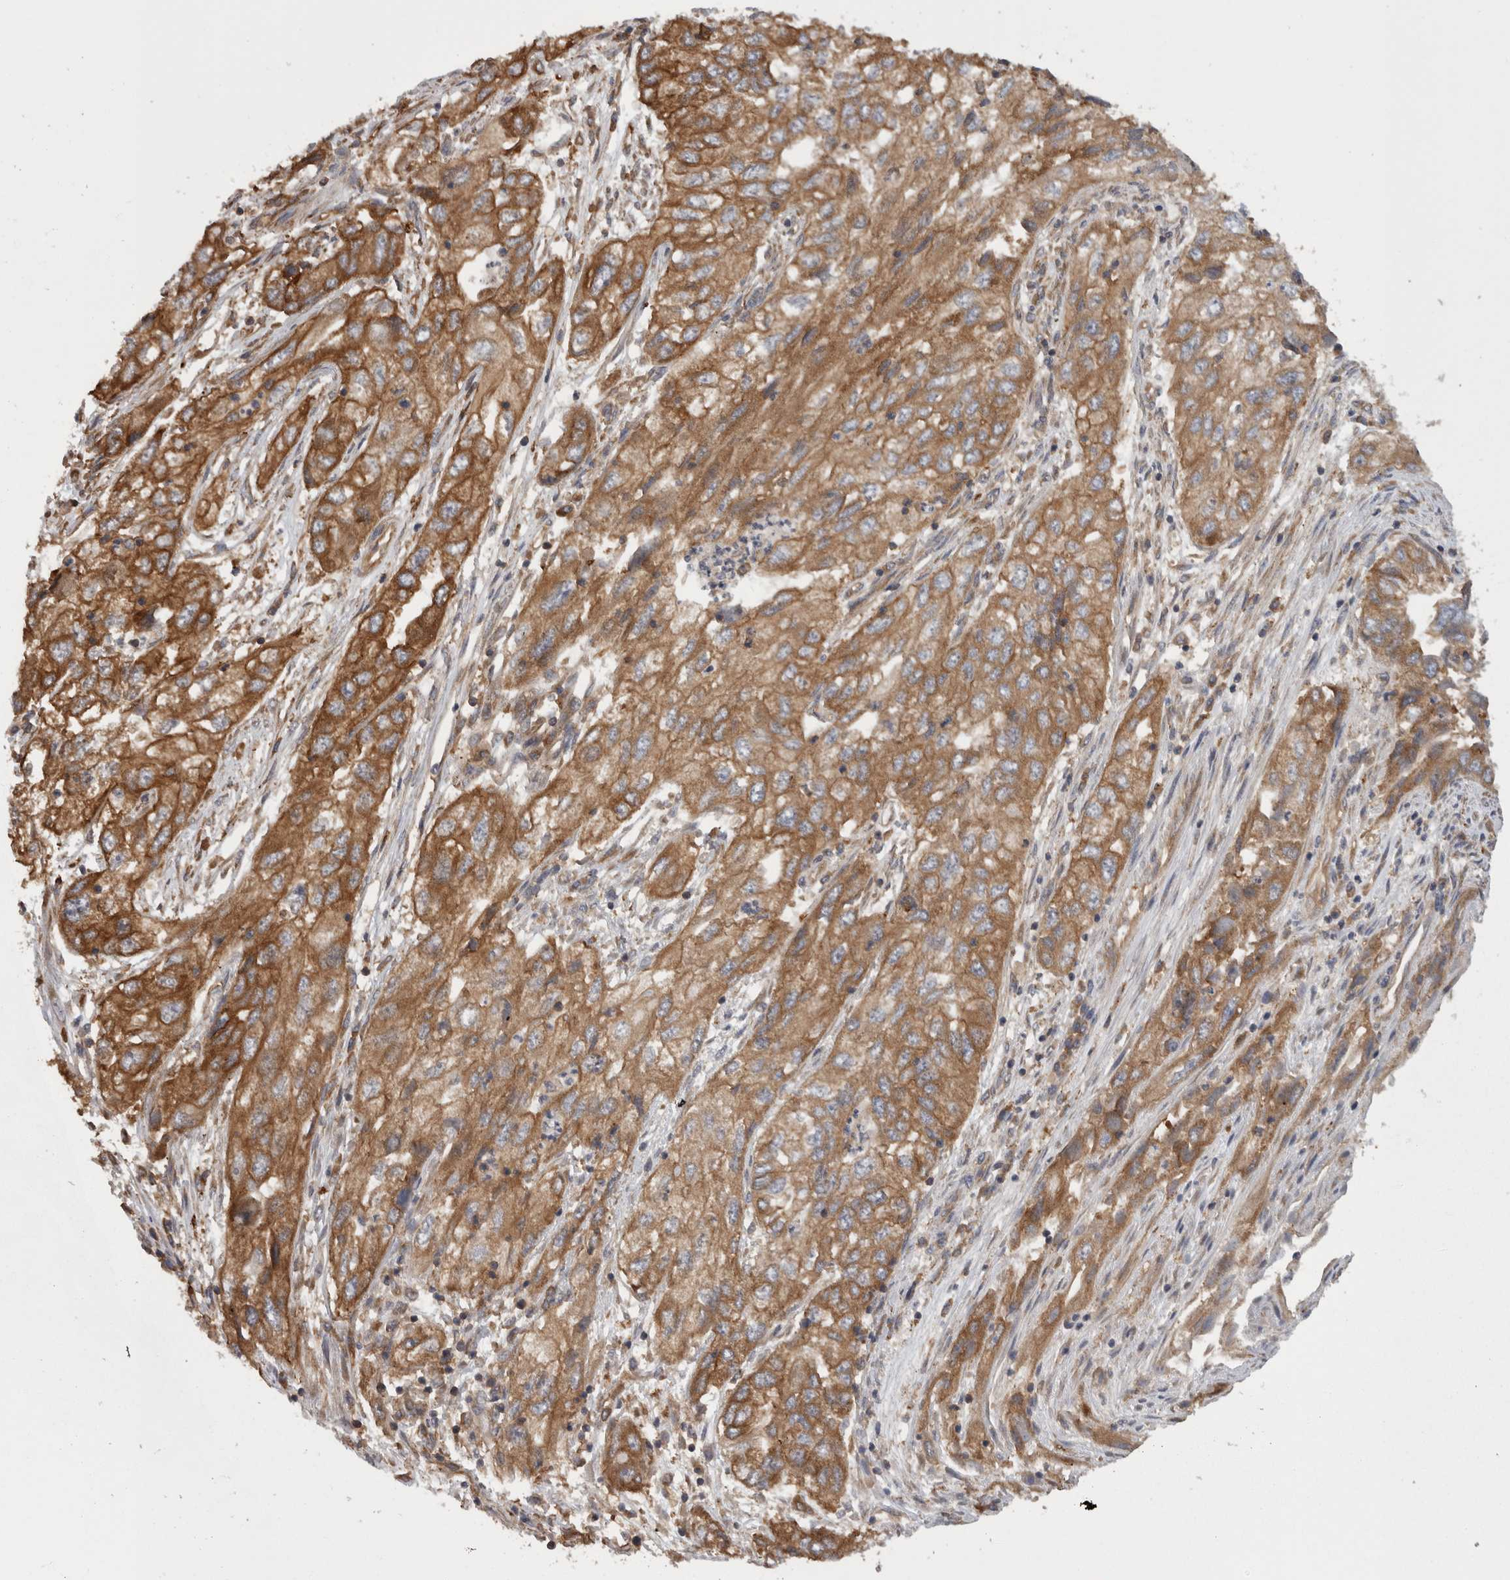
{"staining": {"intensity": "moderate", "quantity": ">75%", "location": "cytoplasmic/membranous"}, "tissue": "endometrial cancer", "cell_type": "Tumor cells", "image_type": "cancer", "snomed": [{"axis": "morphology", "description": "Adenocarcinoma, NOS"}, {"axis": "topography", "description": "Endometrium"}], "caption": "Adenocarcinoma (endometrial) stained for a protein (brown) displays moderate cytoplasmic/membranous positive staining in approximately >75% of tumor cells.", "gene": "SMCR8", "patient": {"sex": "female", "age": 49}}